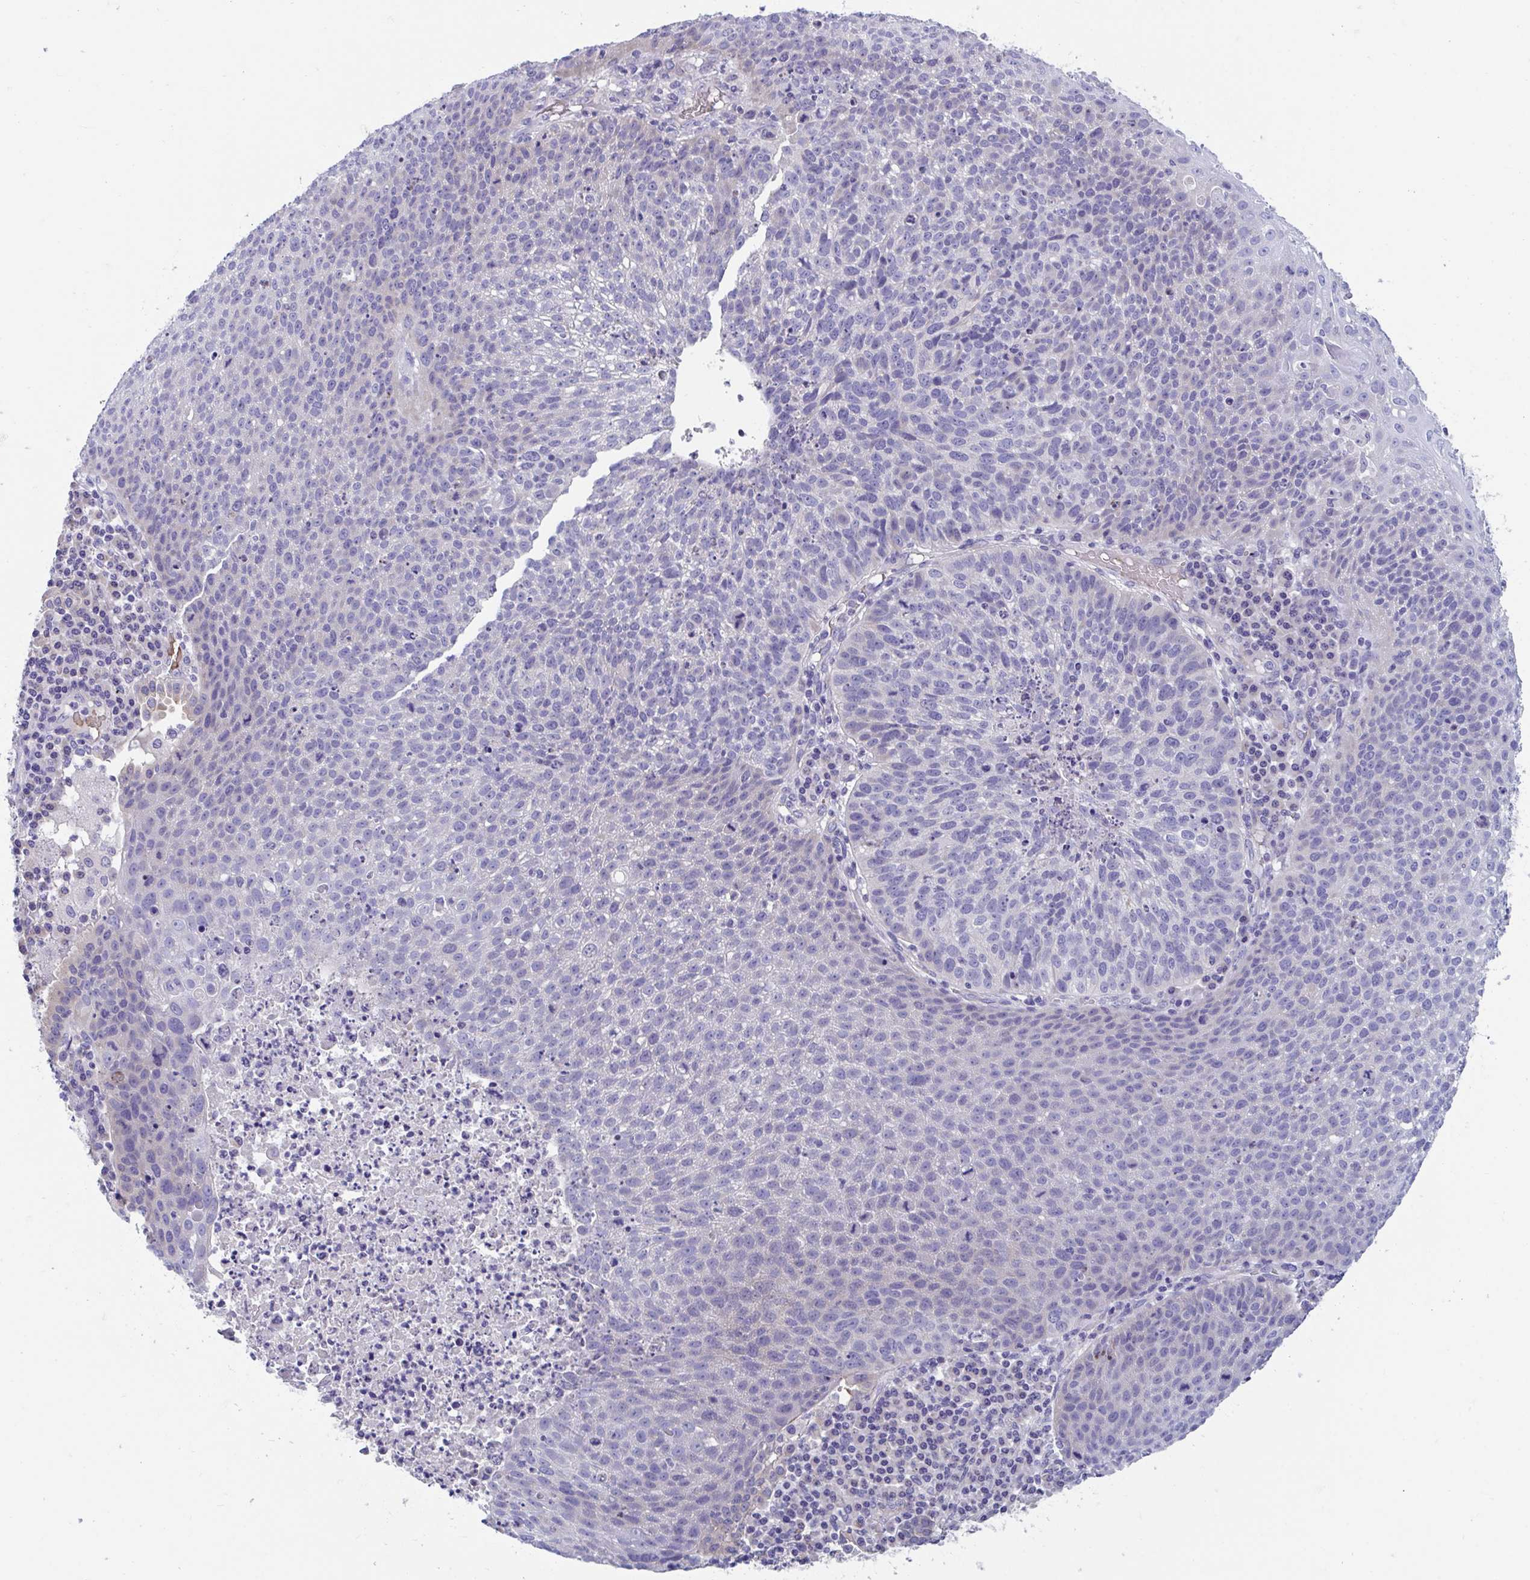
{"staining": {"intensity": "negative", "quantity": "none", "location": "none"}, "tissue": "lung cancer", "cell_type": "Tumor cells", "image_type": "cancer", "snomed": [{"axis": "morphology", "description": "Squamous cell carcinoma, NOS"}, {"axis": "topography", "description": "Lung"}], "caption": "An image of human lung cancer (squamous cell carcinoma) is negative for staining in tumor cells. The staining is performed using DAB brown chromogen with nuclei counter-stained in using hematoxylin.", "gene": "TTC30B", "patient": {"sex": "male", "age": 63}}